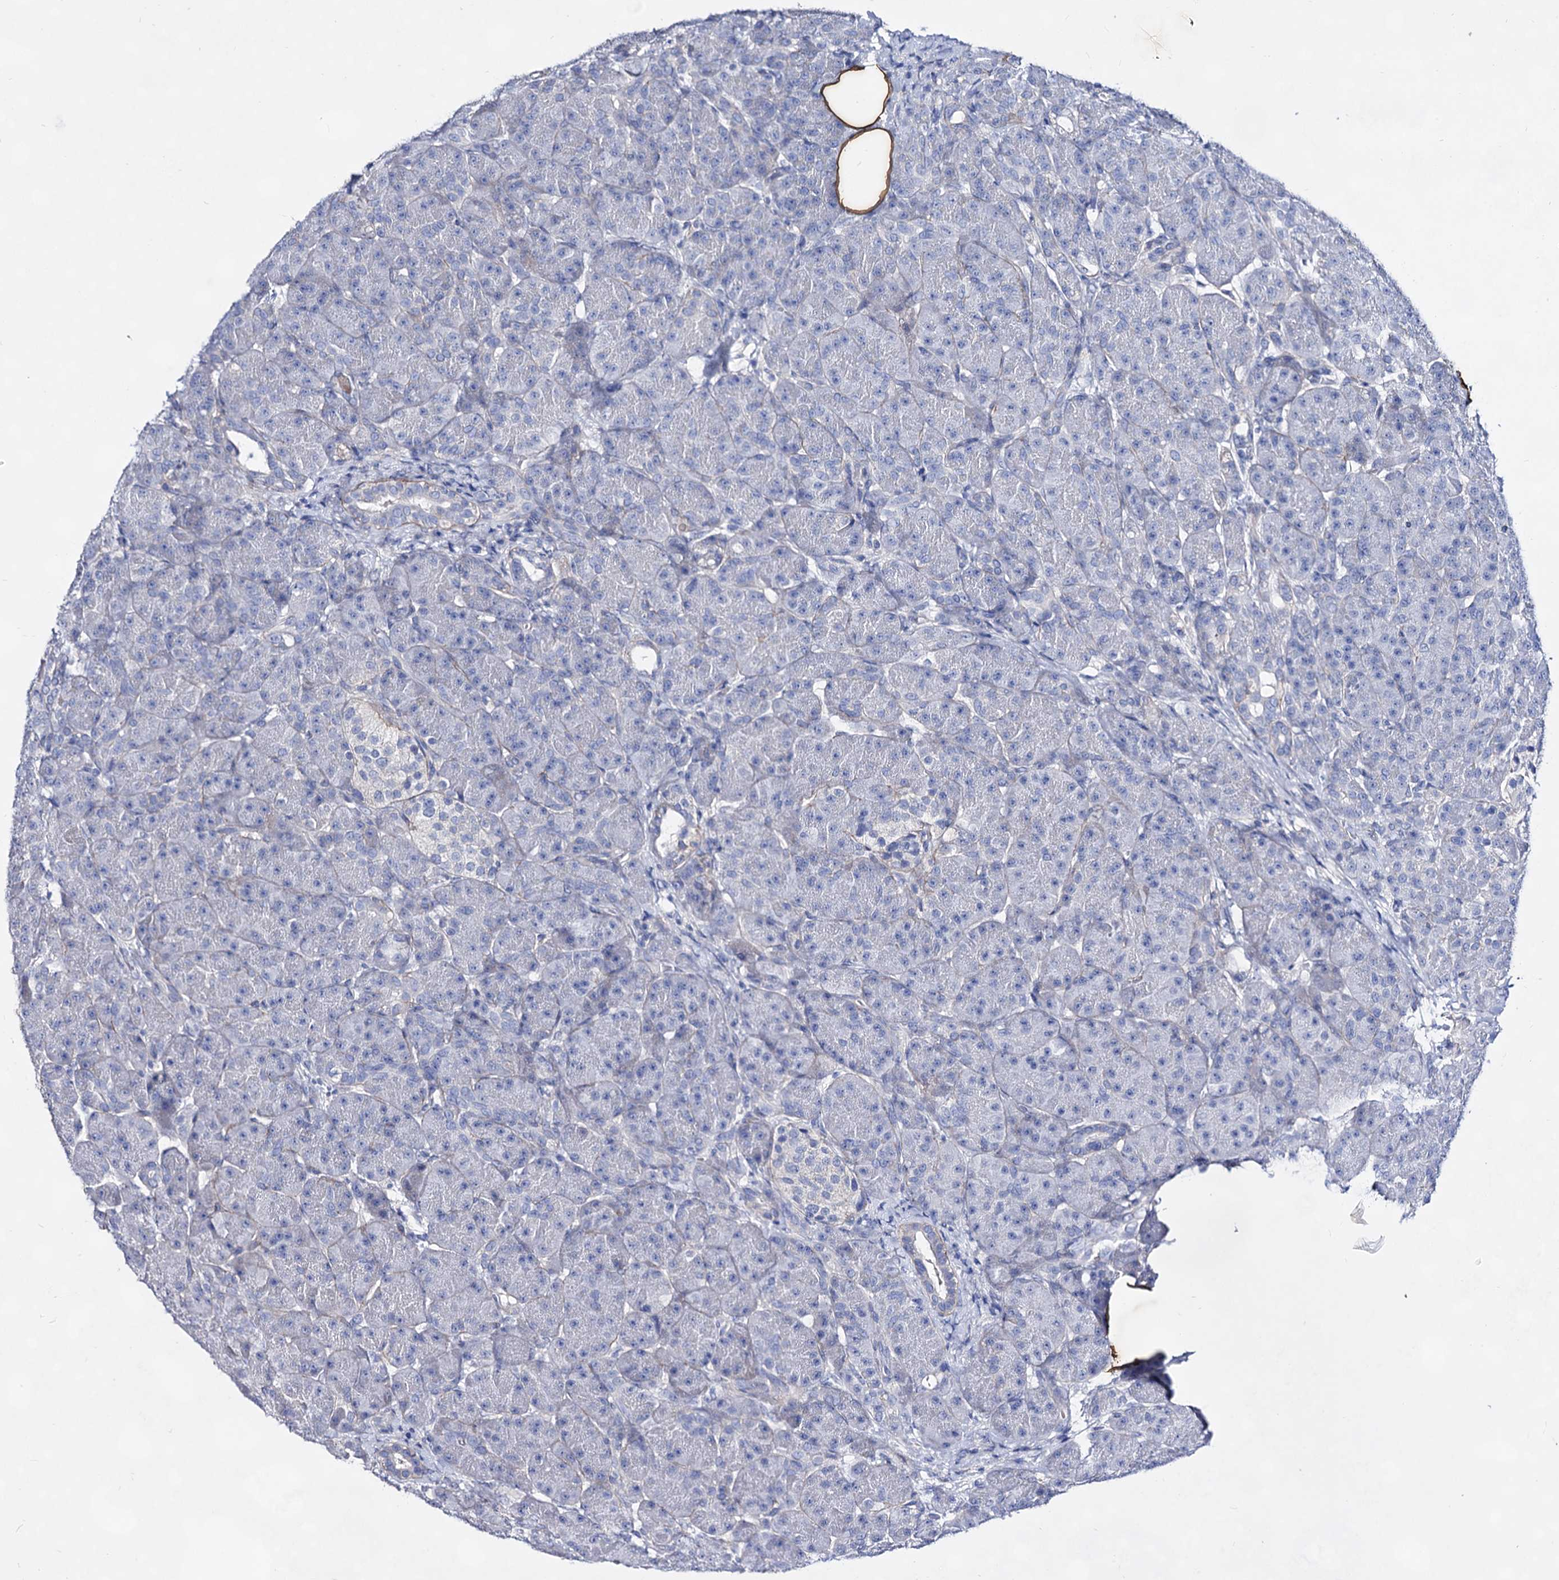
{"staining": {"intensity": "negative", "quantity": "none", "location": "none"}, "tissue": "pancreas", "cell_type": "Exocrine glandular cells", "image_type": "normal", "snomed": [{"axis": "morphology", "description": "Normal tissue, NOS"}, {"axis": "topography", "description": "Pancreas"}], "caption": "Exocrine glandular cells are negative for brown protein staining in benign pancreas. (DAB immunohistochemistry (IHC) visualized using brightfield microscopy, high magnification).", "gene": "PLIN1", "patient": {"sex": "male", "age": 63}}